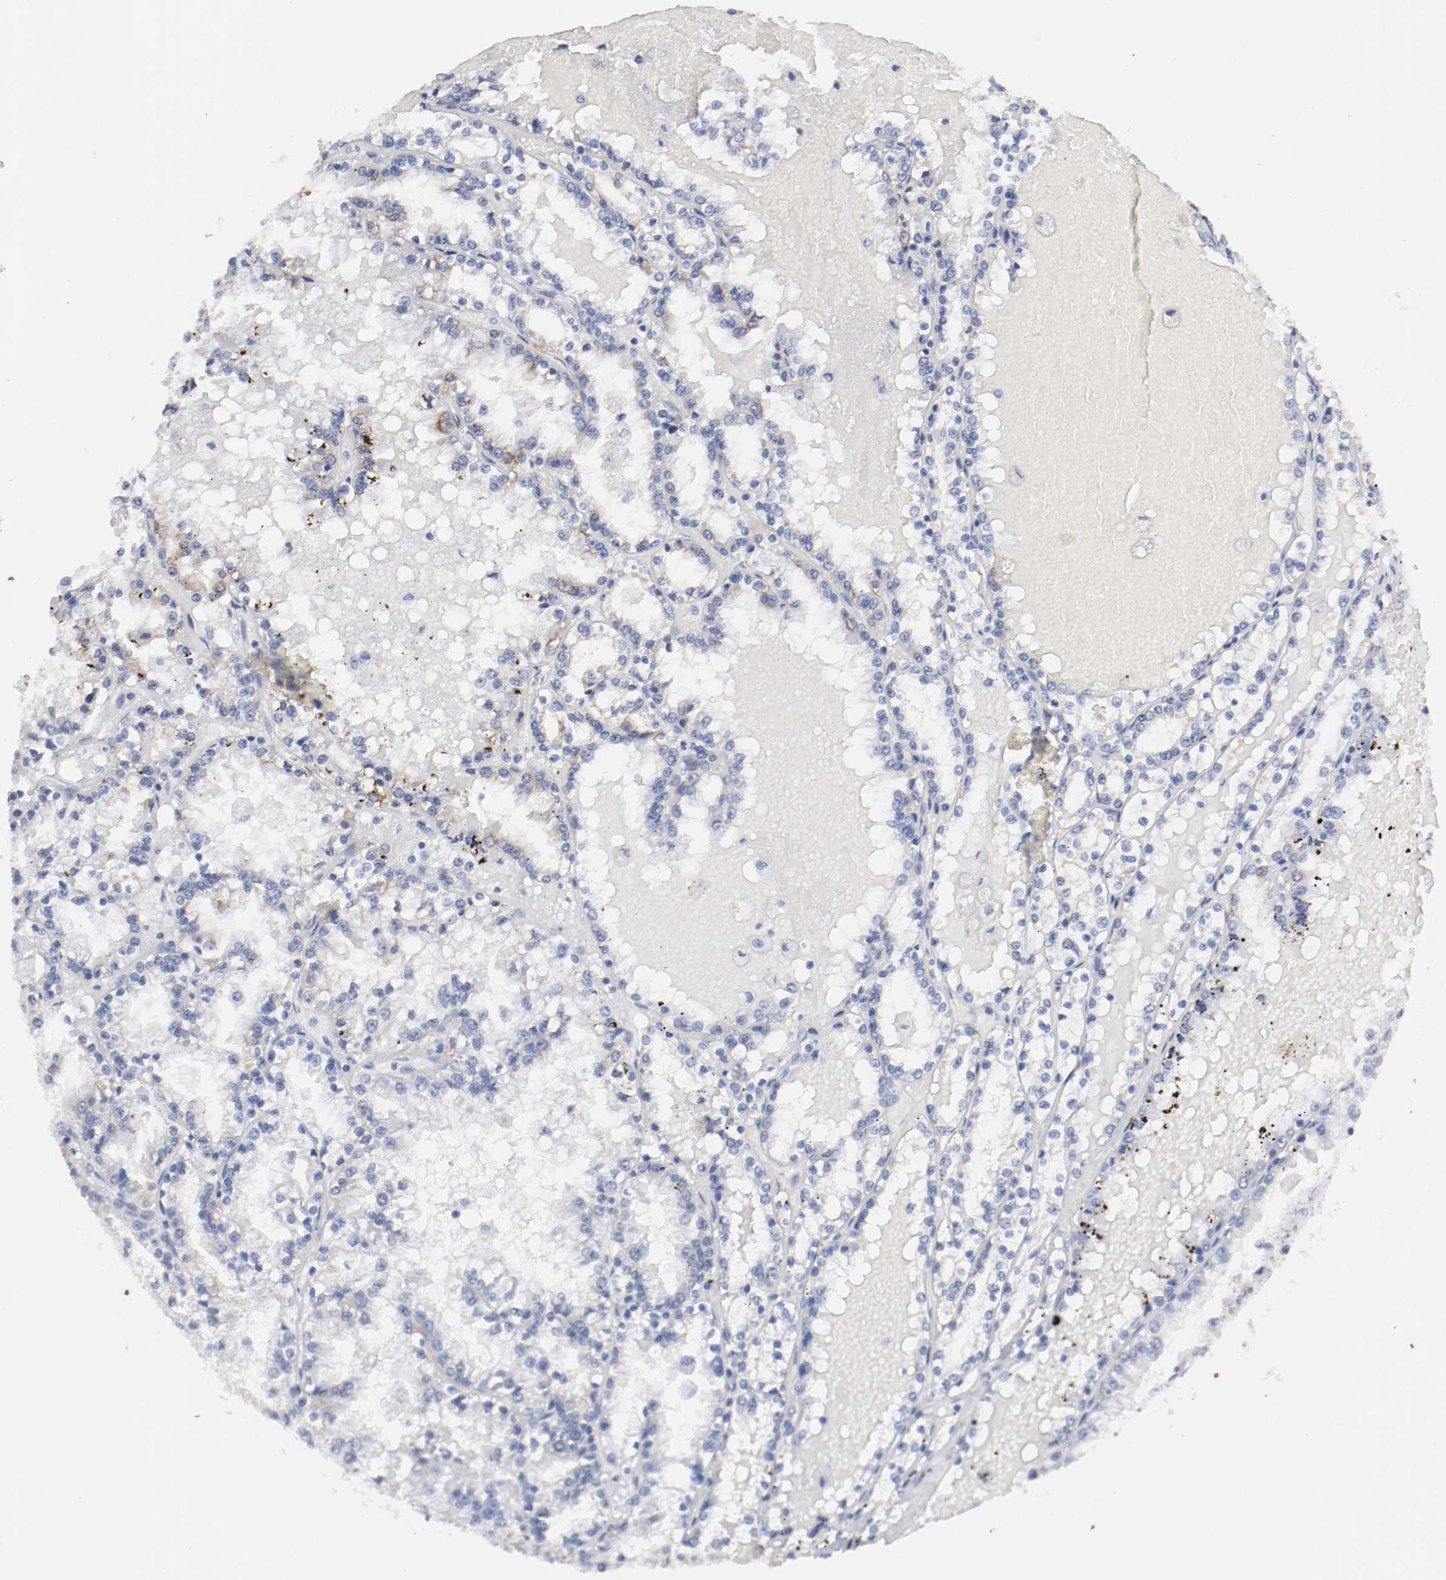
{"staining": {"intensity": "moderate", "quantity": "25%-75%", "location": "cytoplasmic/membranous"}, "tissue": "renal cancer", "cell_type": "Tumor cells", "image_type": "cancer", "snomed": [{"axis": "morphology", "description": "Adenocarcinoma, NOS"}, {"axis": "topography", "description": "Kidney"}], "caption": "Immunohistochemical staining of renal adenocarcinoma demonstrates medium levels of moderate cytoplasmic/membranous expression in about 25%-75% of tumor cells. The staining was performed using DAB to visualize the protein expression in brown, while the nuclei were stained in blue with hematoxylin (Magnification: 20x).", "gene": "TSPAN6", "patient": {"sex": "female", "age": 56}}